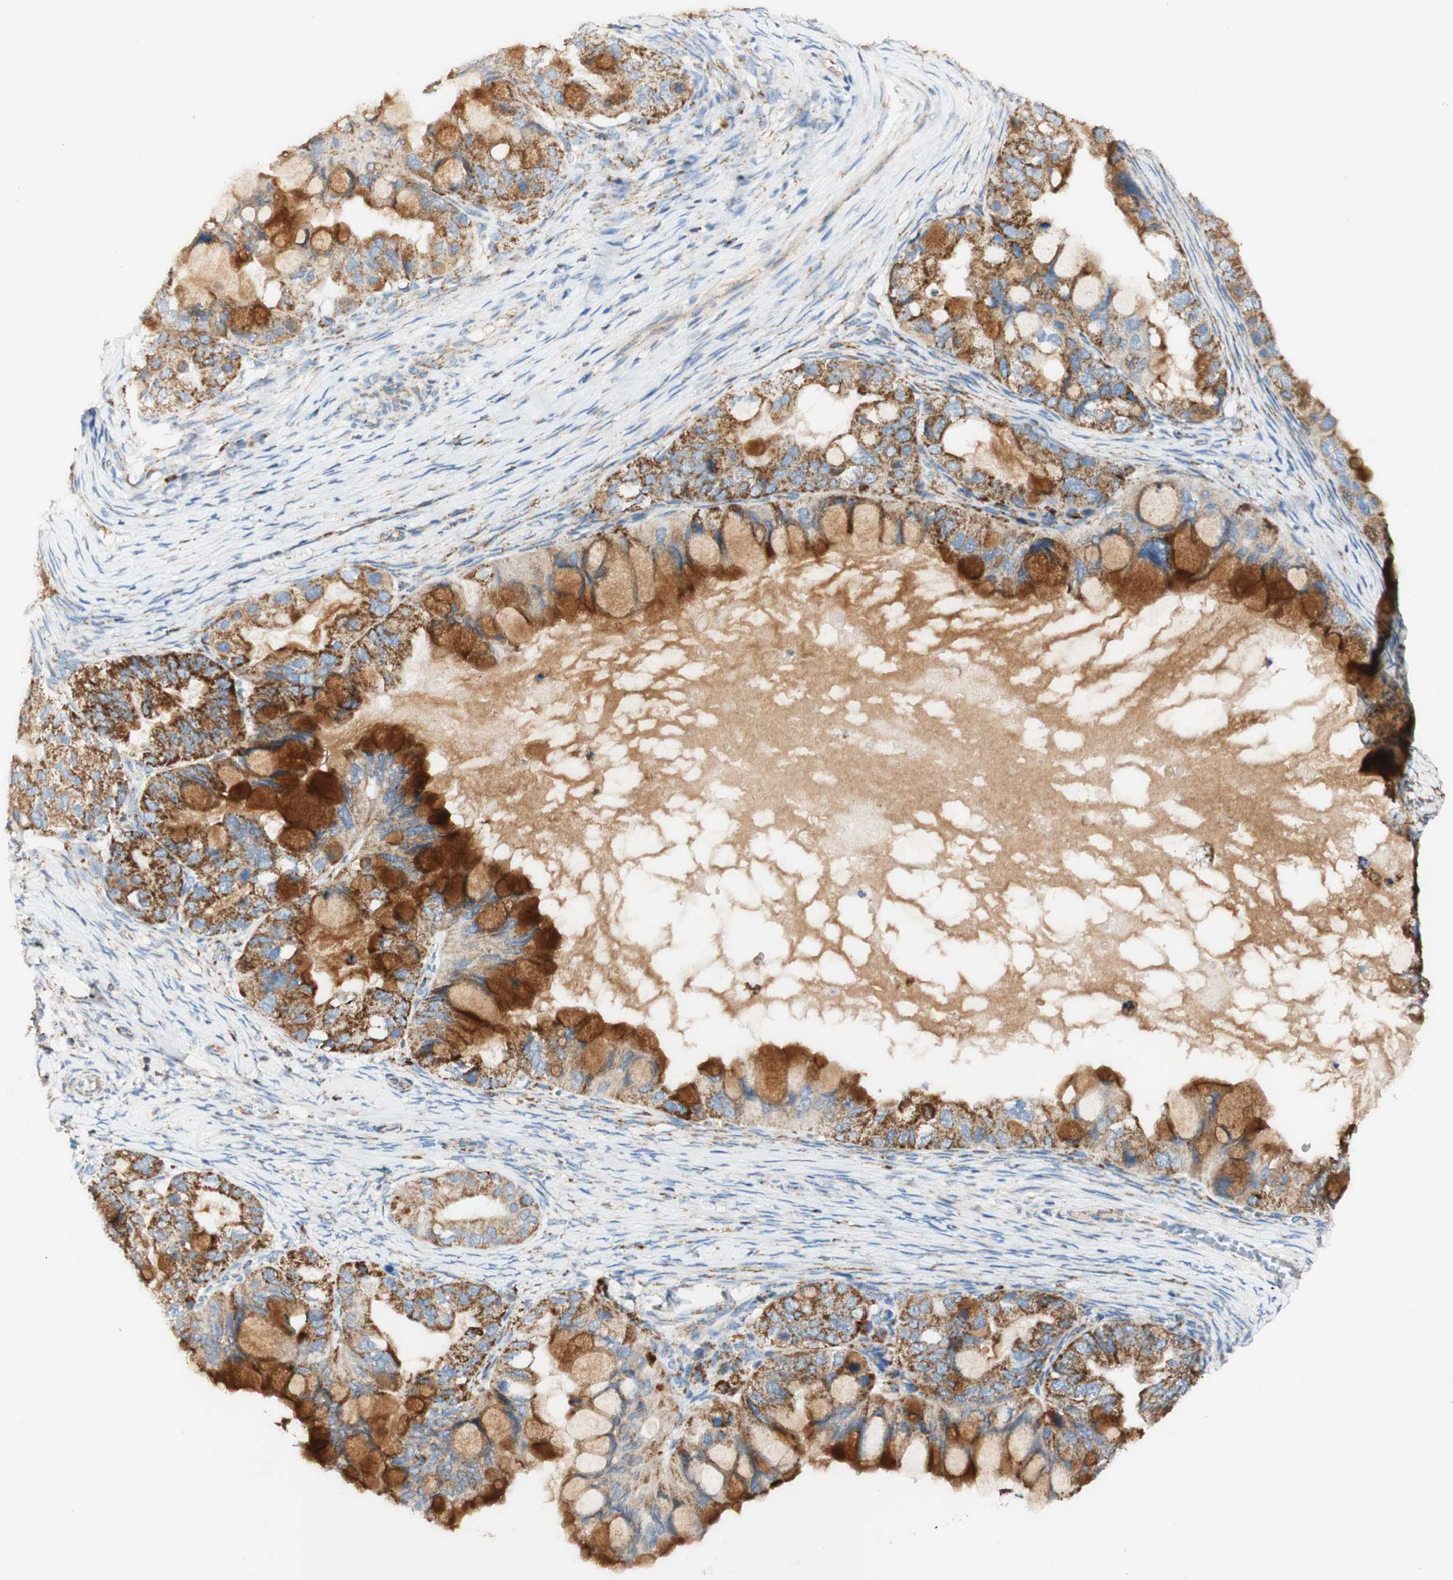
{"staining": {"intensity": "moderate", "quantity": ">75%", "location": "cytoplasmic/membranous"}, "tissue": "ovarian cancer", "cell_type": "Tumor cells", "image_type": "cancer", "snomed": [{"axis": "morphology", "description": "Cystadenocarcinoma, mucinous, NOS"}, {"axis": "topography", "description": "Ovary"}], "caption": "IHC photomicrograph of ovarian cancer (mucinous cystadenocarcinoma) stained for a protein (brown), which reveals medium levels of moderate cytoplasmic/membranous staining in approximately >75% of tumor cells.", "gene": "OXCT1", "patient": {"sex": "female", "age": 80}}